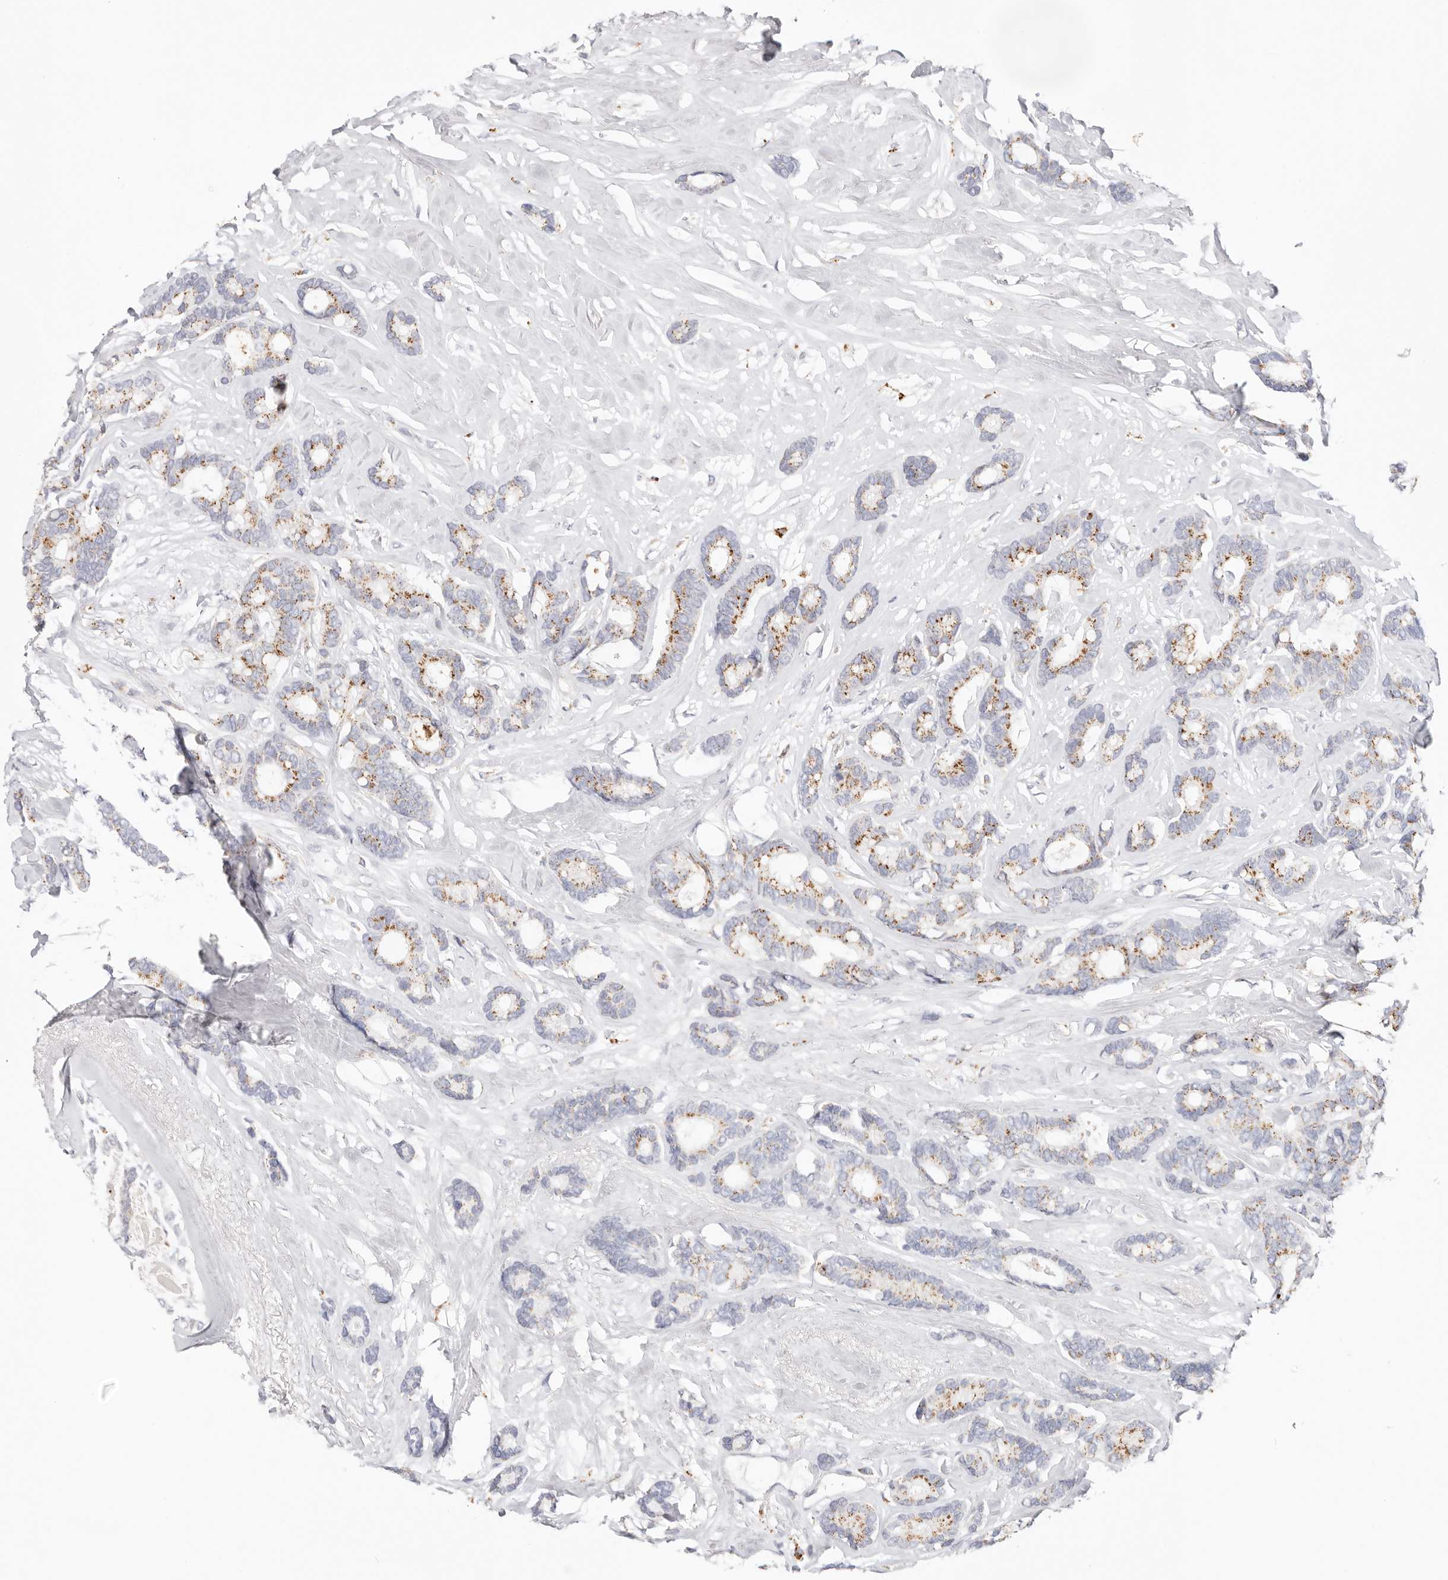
{"staining": {"intensity": "moderate", "quantity": "25%-75%", "location": "cytoplasmic/membranous"}, "tissue": "breast cancer", "cell_type": "Tumor cells", "image_type": "cancer", "snomed": [{"axis": "morphology", "description": "Duct carcinoma"}, {"axis": "topography", "description": "Breast"}], "caption": "About 25%-75% of tumor cells in human breast invasive ductal carcinoma show moderate cytoplasmic/membranous protein staining as visualized by brown immunohistochemical staining.", "gene": "STKLD1", "patient": {"sex": "female", "age": 87}}